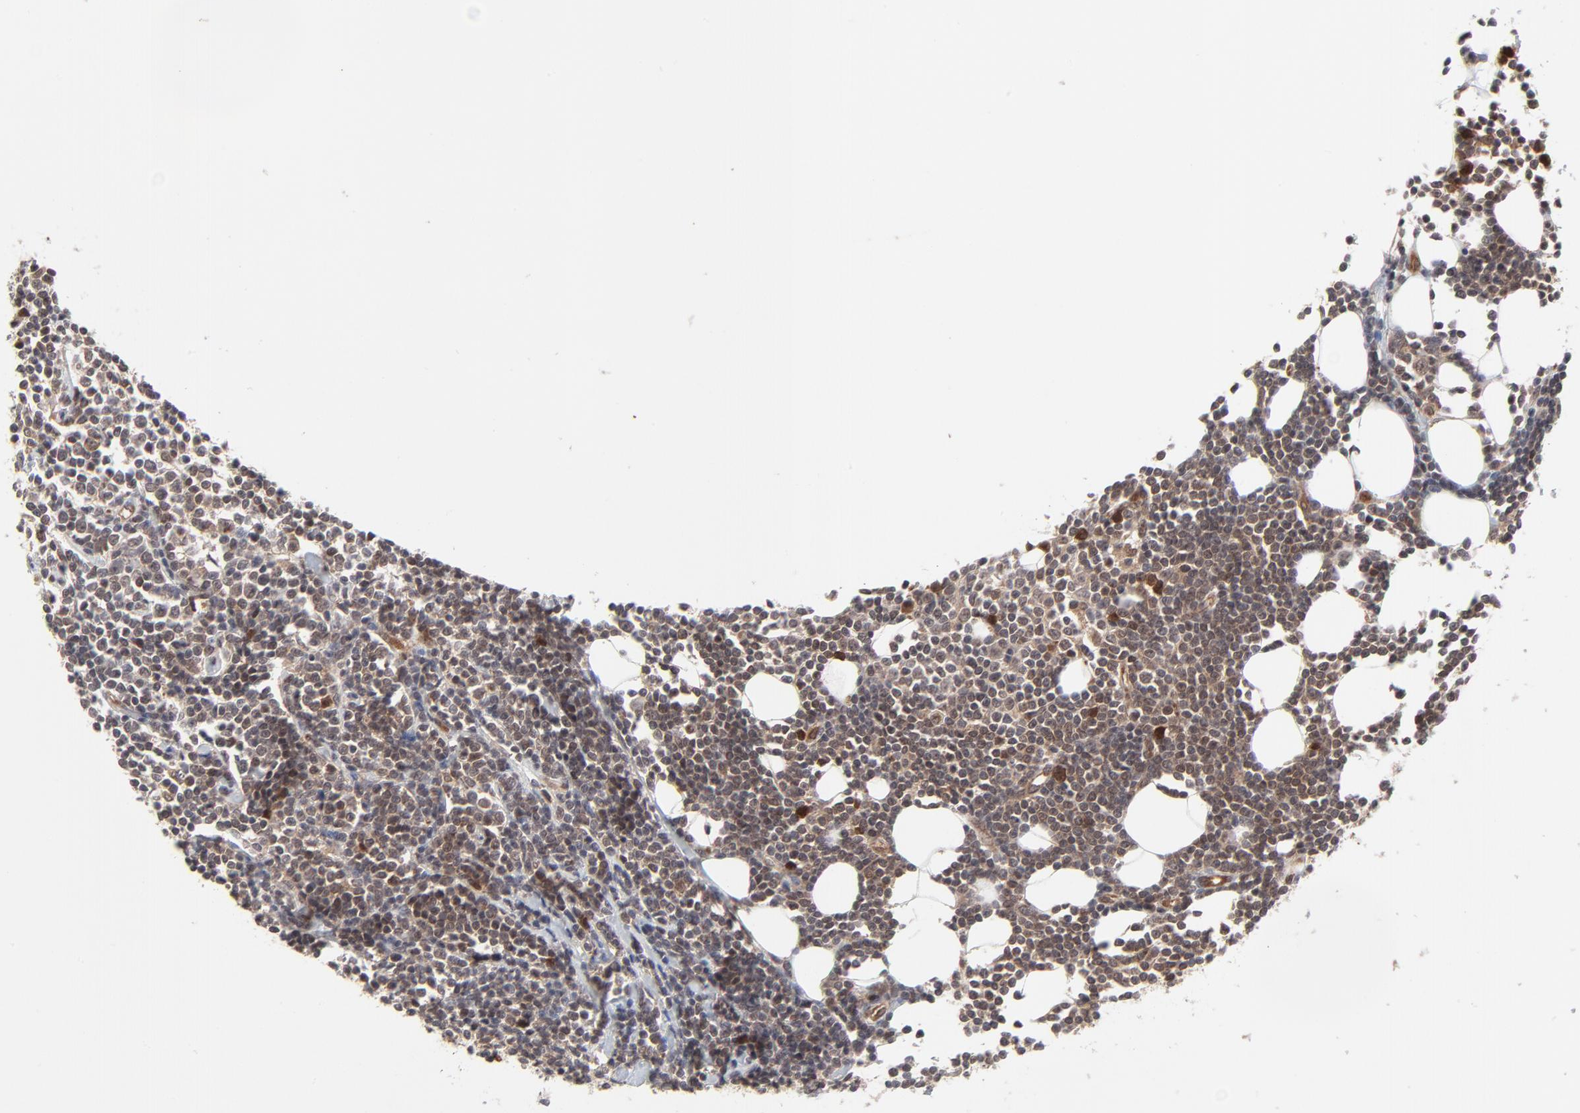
{"staining": {"intensity": "weak", "quantity": ">75%", "location": "cytoplasmic/membranous"}, "tissue": "lymphoma", "cell_type": "Tumor cells", "image_type": "cancer", "snomed": [{"axis": "morphology", "description": "Malignant lymphoma, non-Hodgkin's type, Low grade"}, {"axis": "topography", "description": "Soft tissue"}], "caption": "High-magnification brightfield microscopy of malignant lymphoma, non-Hodgkin's type (low-grade) stained with DAB (3,3'-diaminobenzidine) (brown) and counterstained with hematoxylin (blue). tumor cells exhibit weak cytoplasmic/membranous expression is appreciated in about>75% of cells. (DAB = brown stain, brightfield microscopy at high magnification).", "gene": "CASP10", "patient": {"sex": "male", "age": 92}}